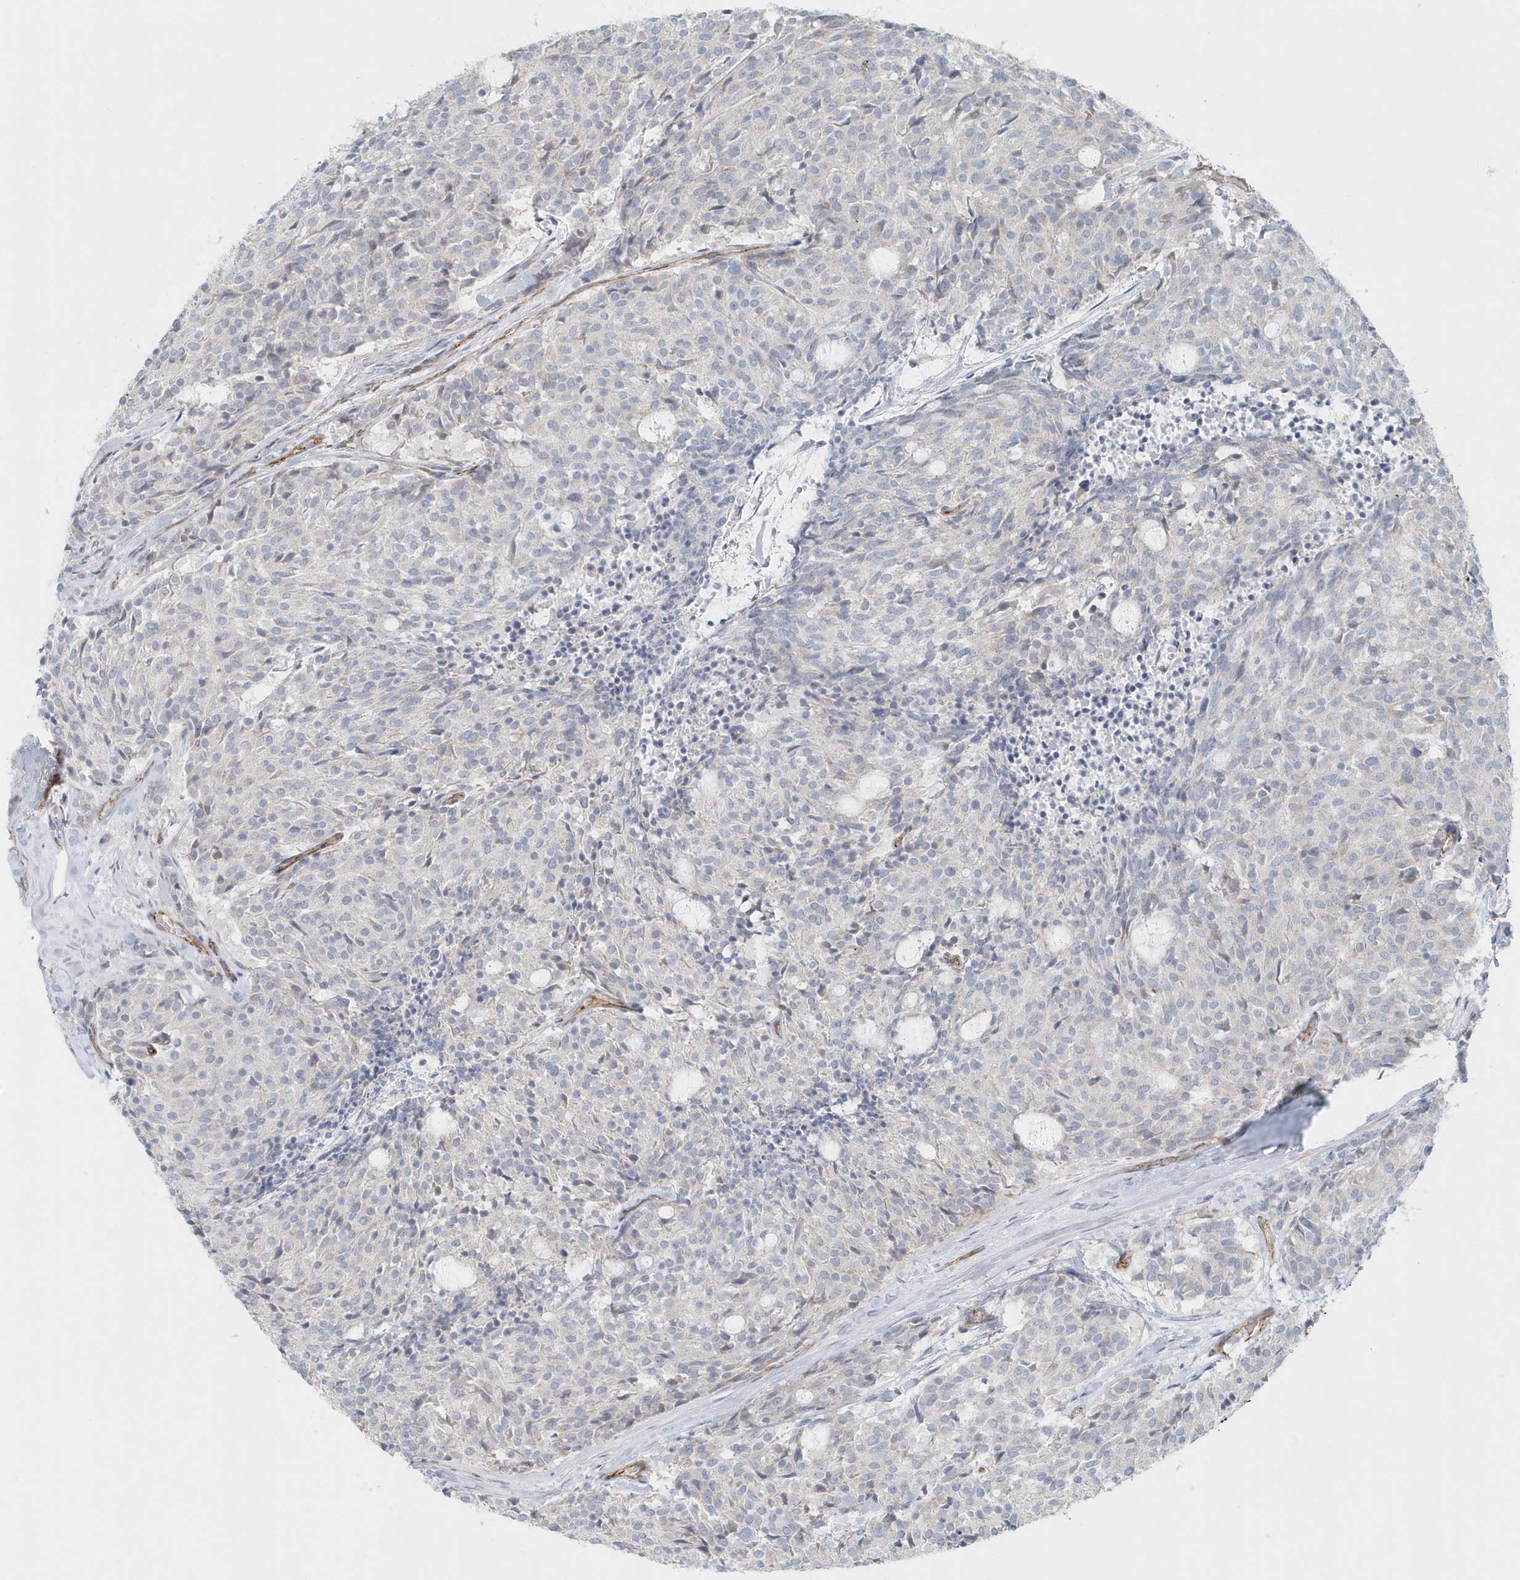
{"staining": {"intensity": "weak", "quantity": "<25%", "location": "cytoplasmic/membranous"}, "tissue": "carcinoid", "cell_type": "Tumor cells", "image_type": "cancer", "snomed": [{"axis": "morphology", "description": "Carcinoid, malignant, NOS"}, {"axis": "topography", "description": "Pancreas"}], "caption": "Immunohistochemical staining of malignant carcinoid reveals no significant expression in tumor cells.", "gene": "GPR152", "patient": {"sex": "female", "age": 54}}